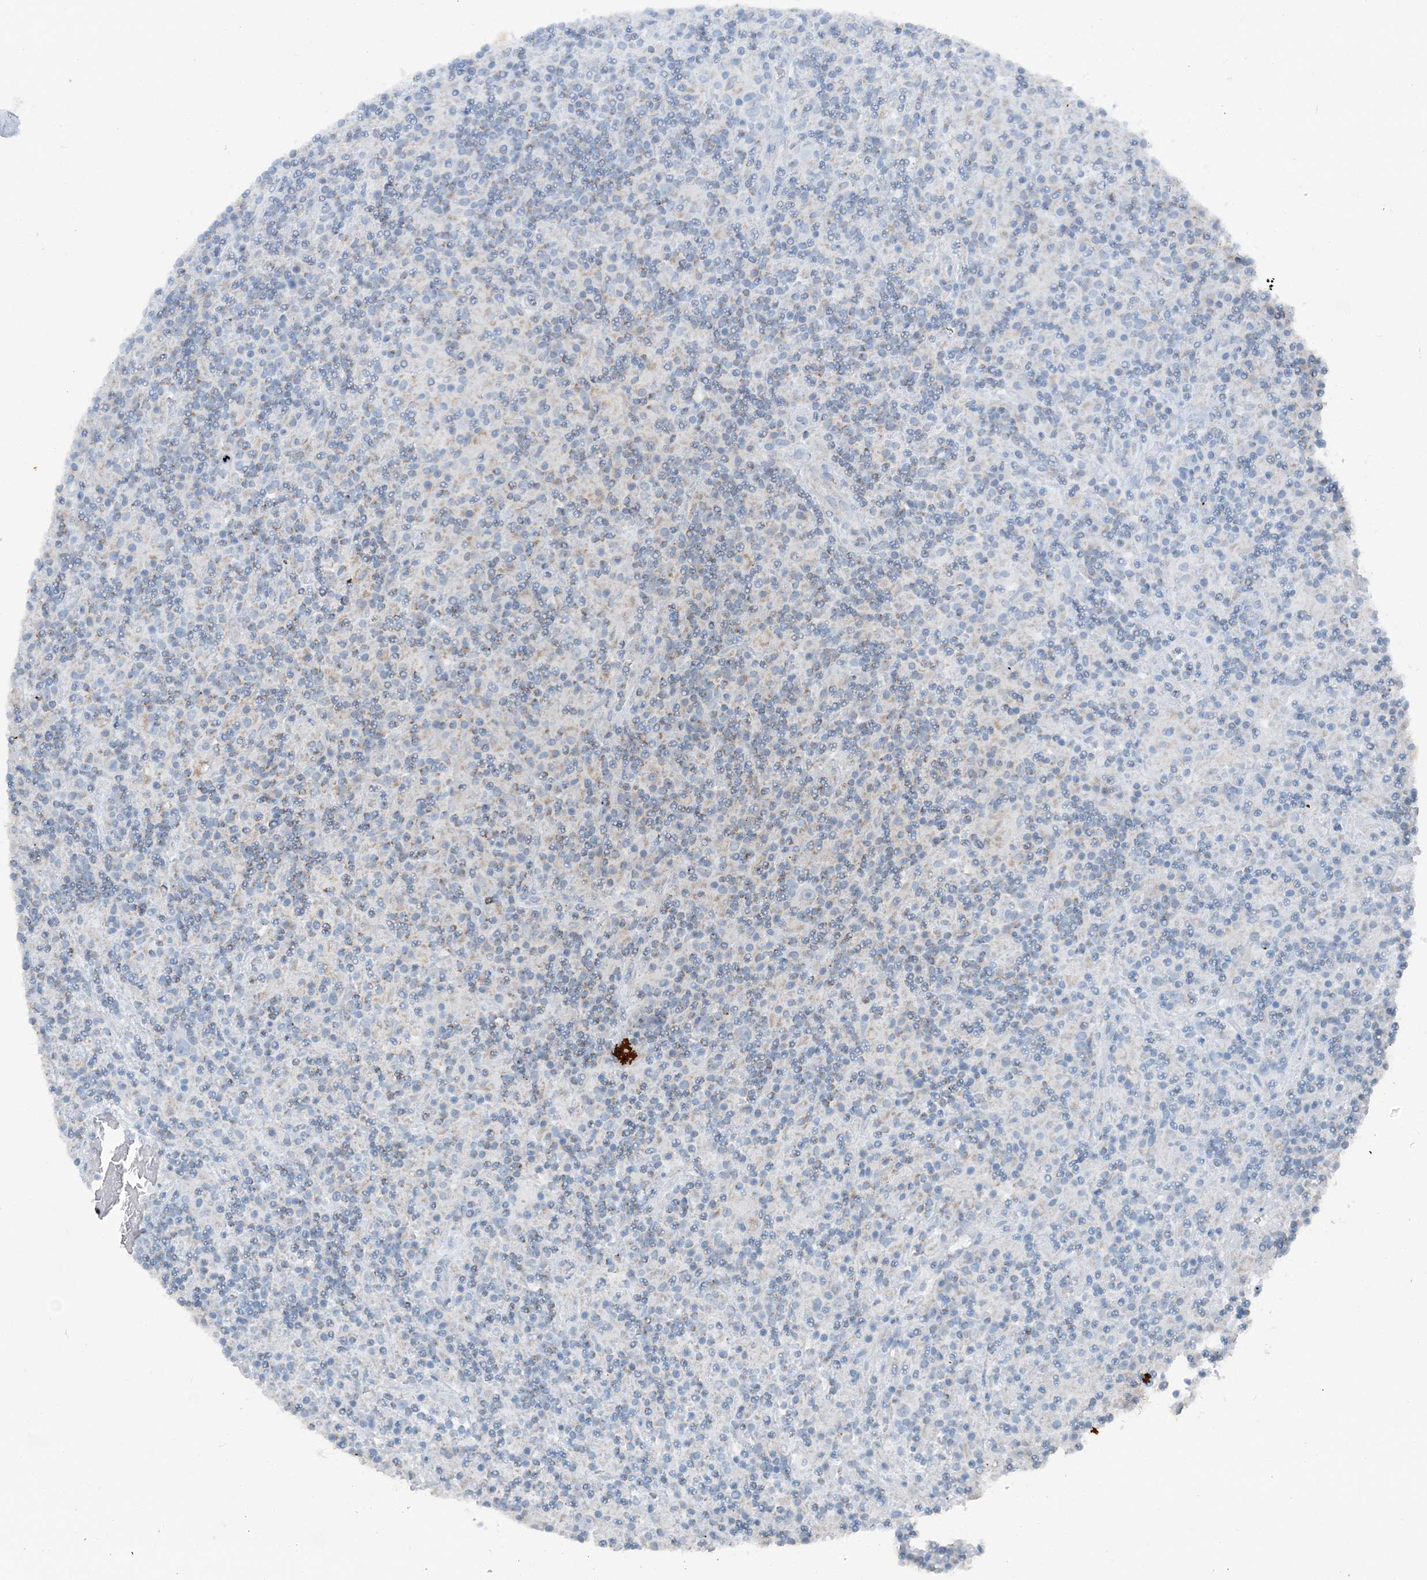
{"staining": {"intensity": "negative", "quantity": "none", "location": "none"}, "tissue": "lymphoma", "cell_type": "Tumor cells", "image_type": "cancer", "snomed": [{"axis": "morphology", "description": "Hodgkin's disease, NOS"}, {"axis": "topography", "description": "Lymph node"}], "caption": "Immunohistochemistry (IHC) image of neoplastic tissue: human Hodgkin's disease stained with DAB displays no significant protein expression in tumor cells. (DAB (3,3'-diaminobenzidine) immunohistochemistry visualized using brightfield microscopy, high magnification).", "gene": "SUCLG1", "patient": {"sex": "male", "age": 70}}